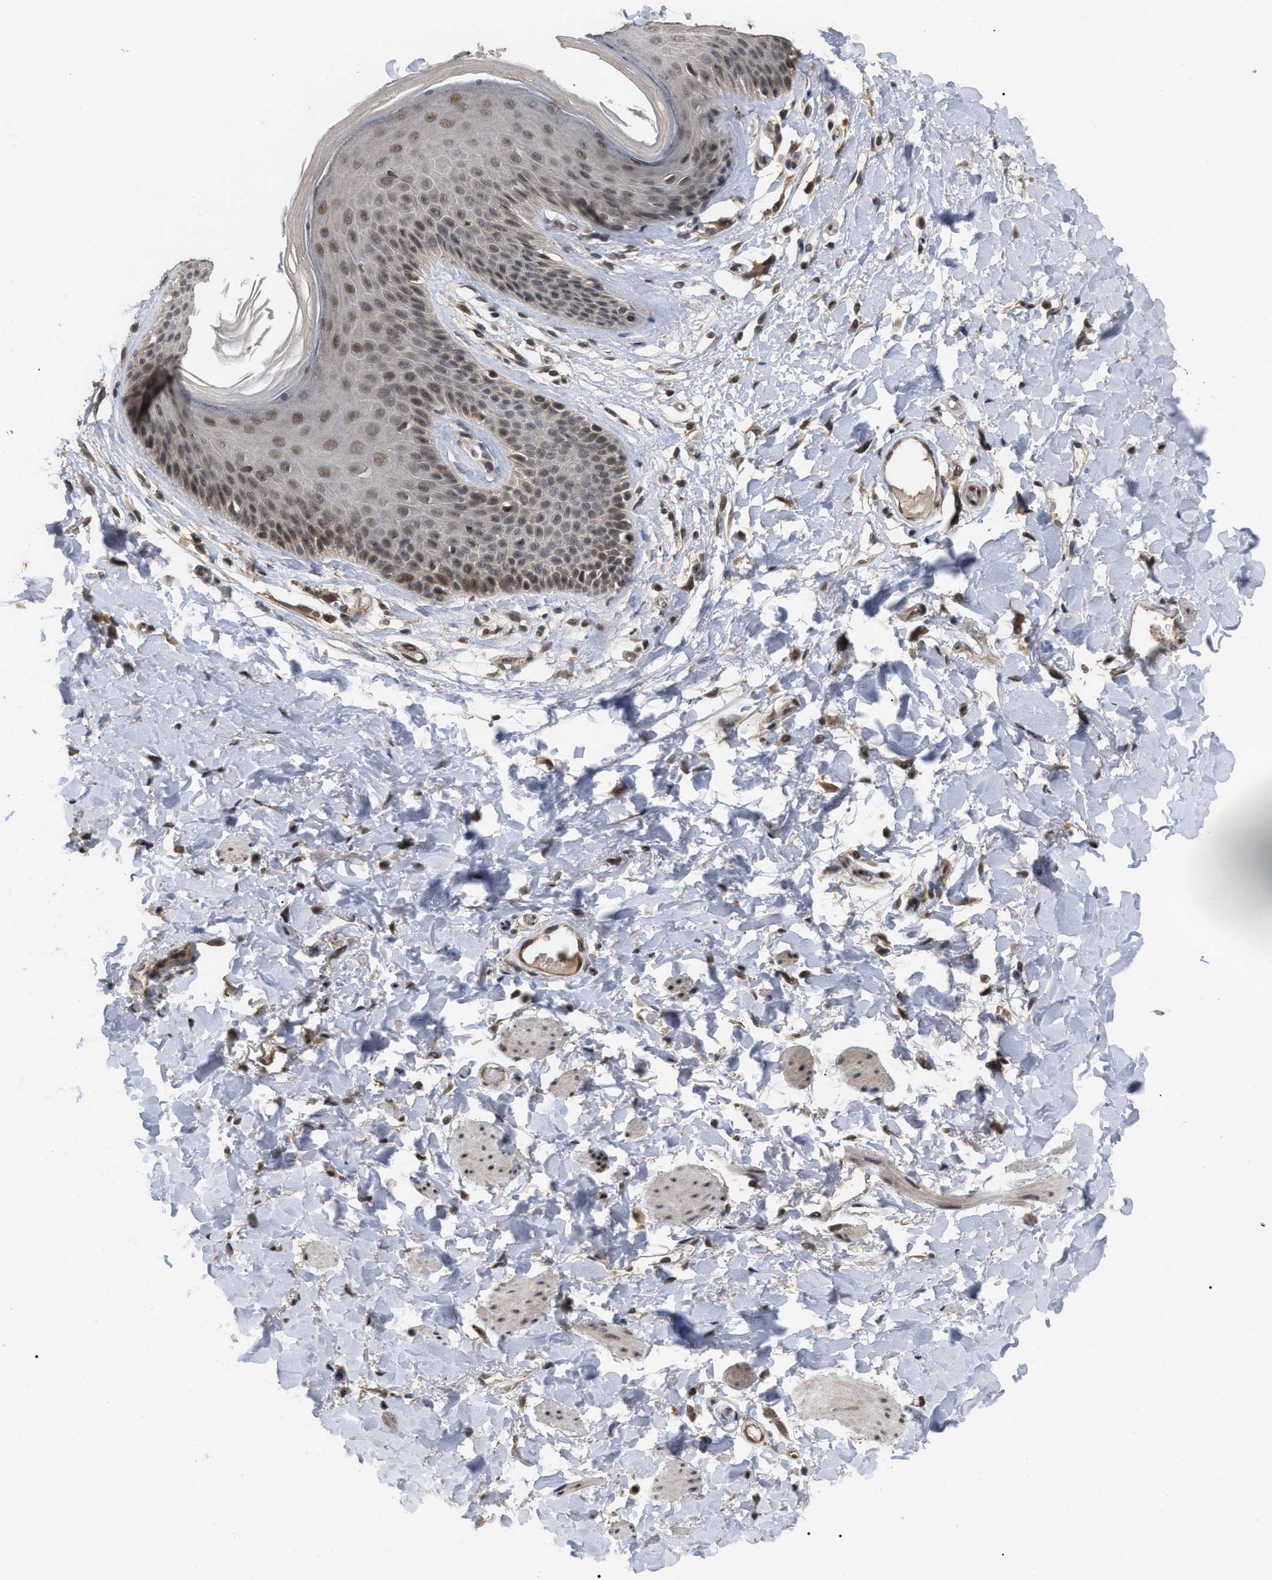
{"staining": {"intensity": "moderate", "quantity": ">75%", "location": "cytoplasmic/membranous,nuclear"}, "tissue": "skin", "cell_type": "Epidermal cells", "image_type": "normal", "snomed": [{"axis": "morphology", "description": "Normal tissue, NOS"}, {"axis": "topography", "description": "Vulva"}], "caption": "Immunohistochemical staining of benign human skin demonstrates moderate cytoplasmic/membranous,nuclear protein positivity in about >75% of epidermal cells.", "gene": "JAZF1", "patient": {"sex": "female", "age": 73}}